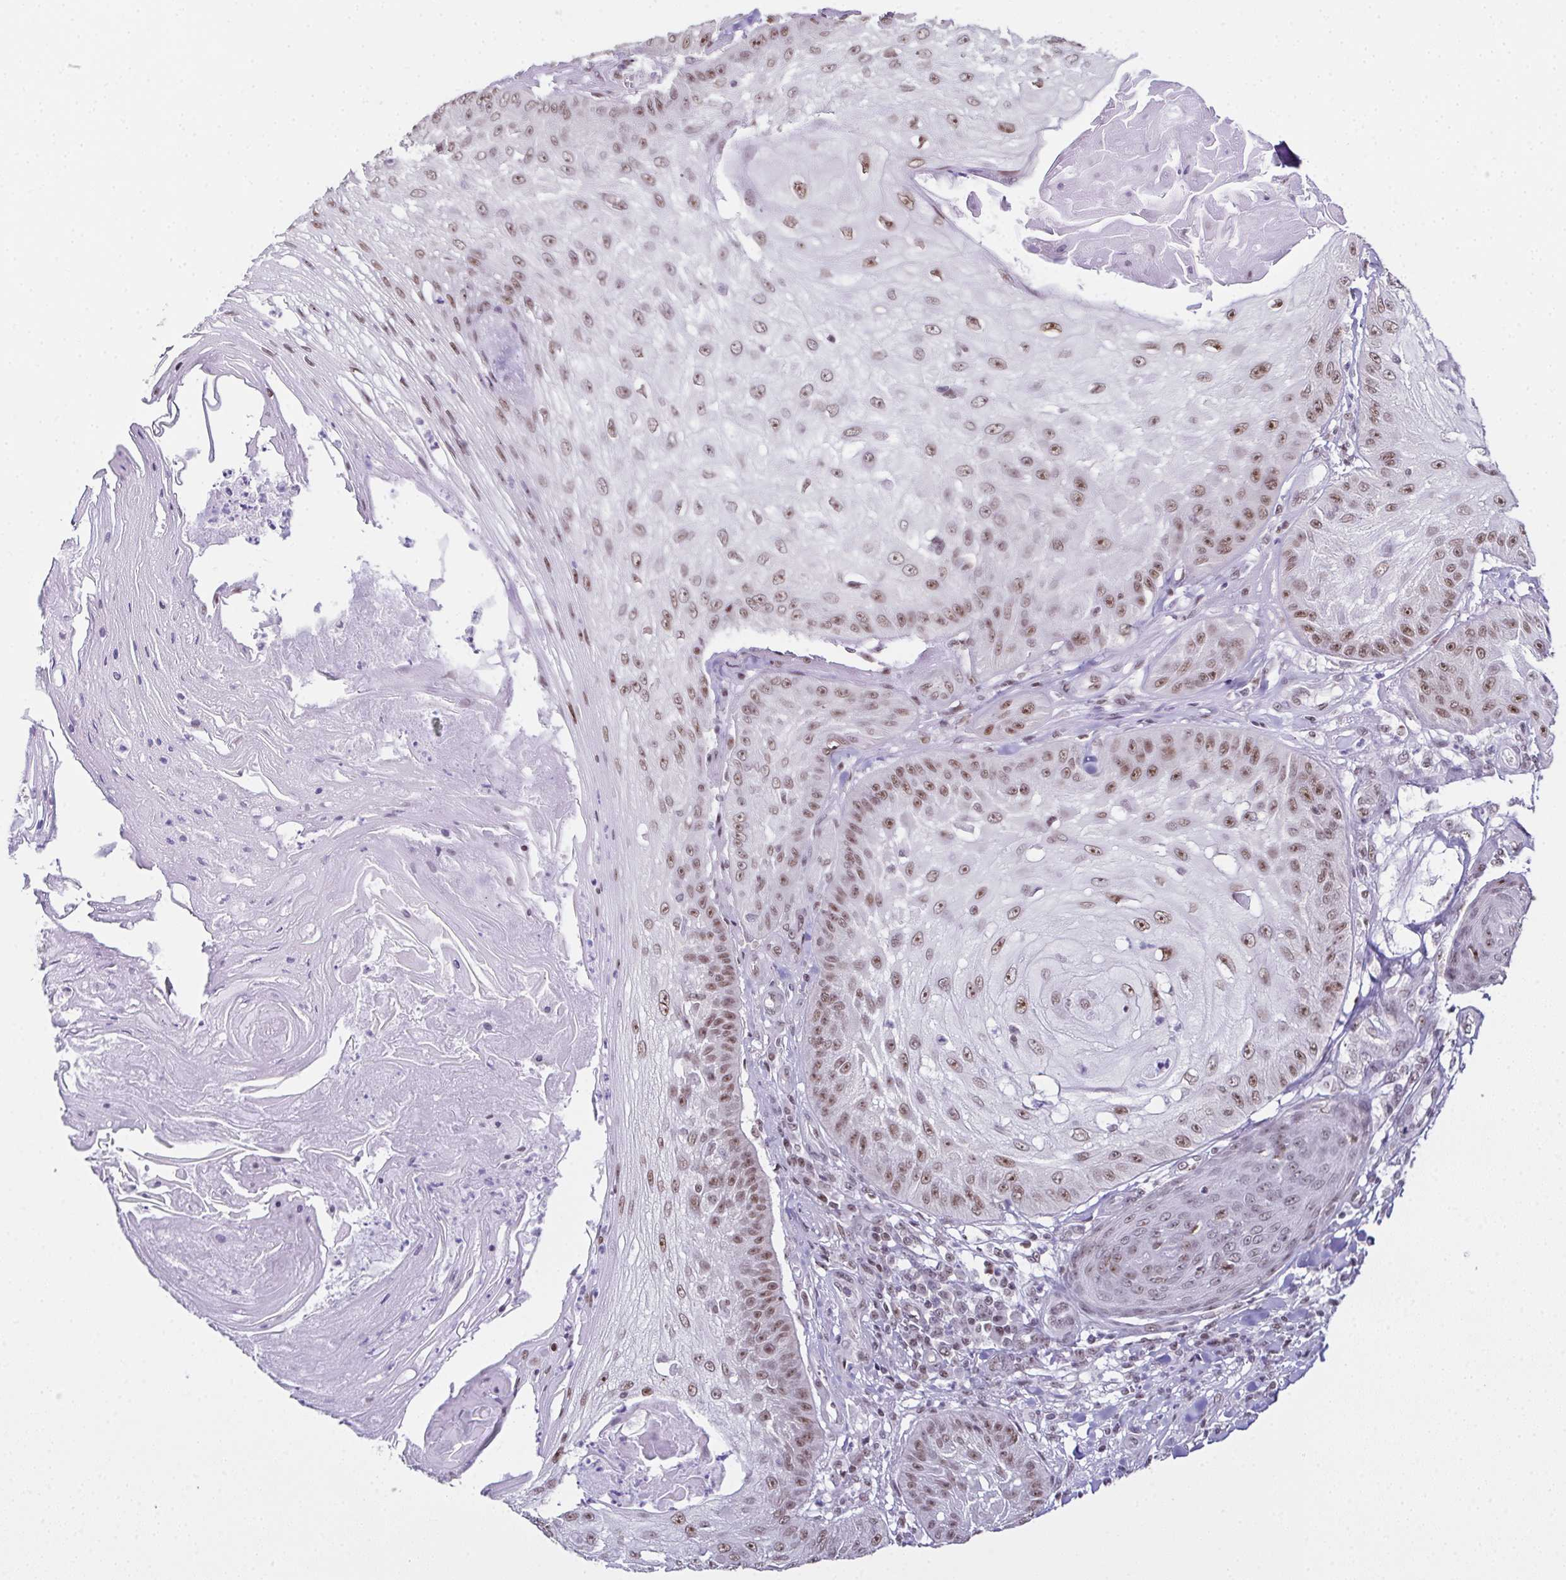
{"staining": {"intensity": "moderate", "quantity": ">75%", "location": "nuclear"}, "tissue": "skin cancer", "cell_type": "Tumor cells", "image_type": "cancer", "snomed": [{"axis": "morphology", "description": "Squamous cell carcinoma, NOS"}, {"axis": "topography", "description": "Skin"}], "caption": "This micrograph demonstrates immunohistochemistry staining of squamous cell carcinoma (skin), with medium moderate nuclear staining in approximately >75% of tumor cells.", "gene": "ZNF800", "patient": {"sex": "male", "age": 70}}